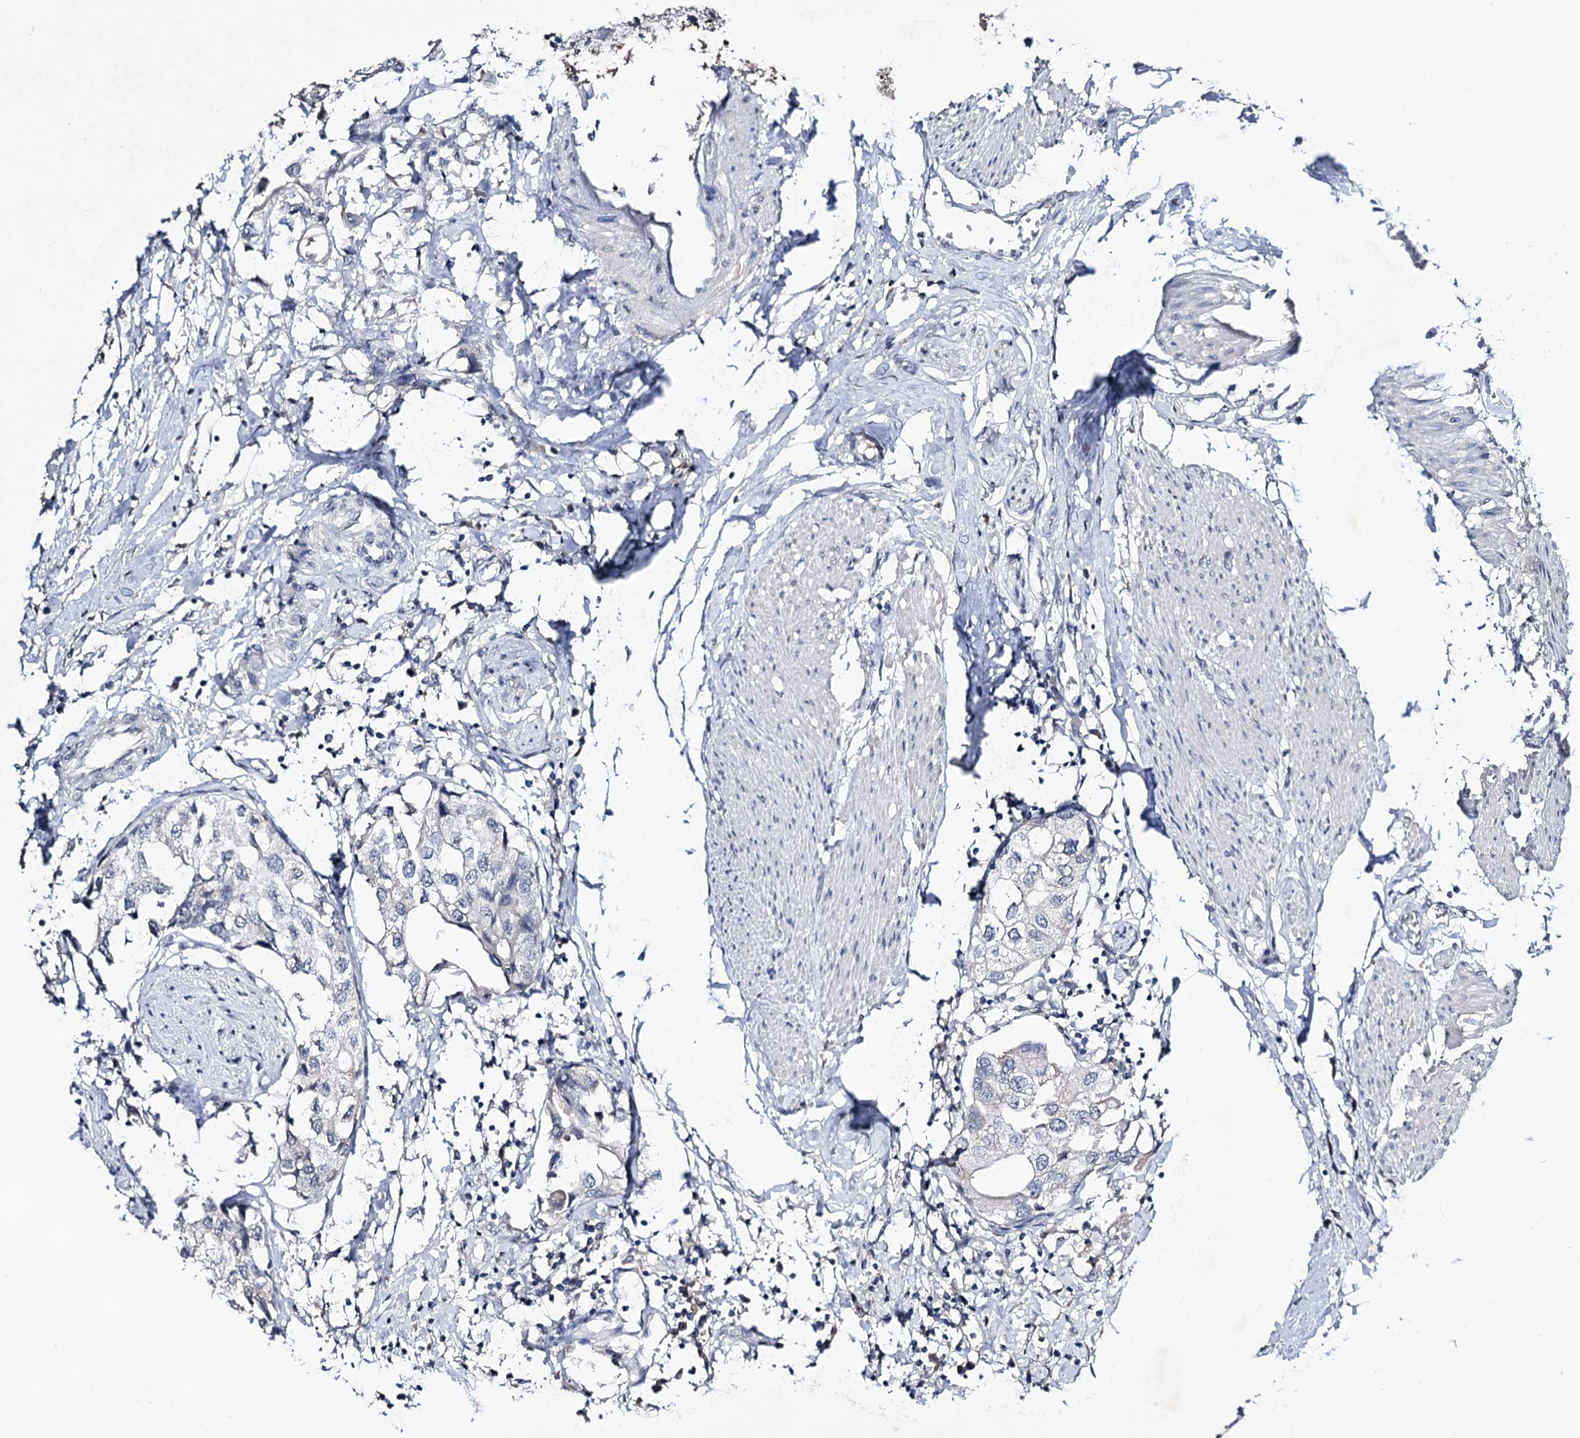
{"staining": {"intensity": "negative", "quantity": "none", "location": "none"}, "tissue": "urothelial cancer", "cell_type": "Tumor cells", "image_type": "cancer", "snomed": [{"axis": "morphology", "description": "Urothelial carcinoma, High grade"}, {"axis": "topography", "description": "Urinary bladder"}], "caption": "High power microscopy image of an immunohistochemistry histopathology image of urothelial cancer, revealing no significant positivity in tumor cells.", "gene": "PLIN1", "patient": {"sex": "male", "age": 64}}